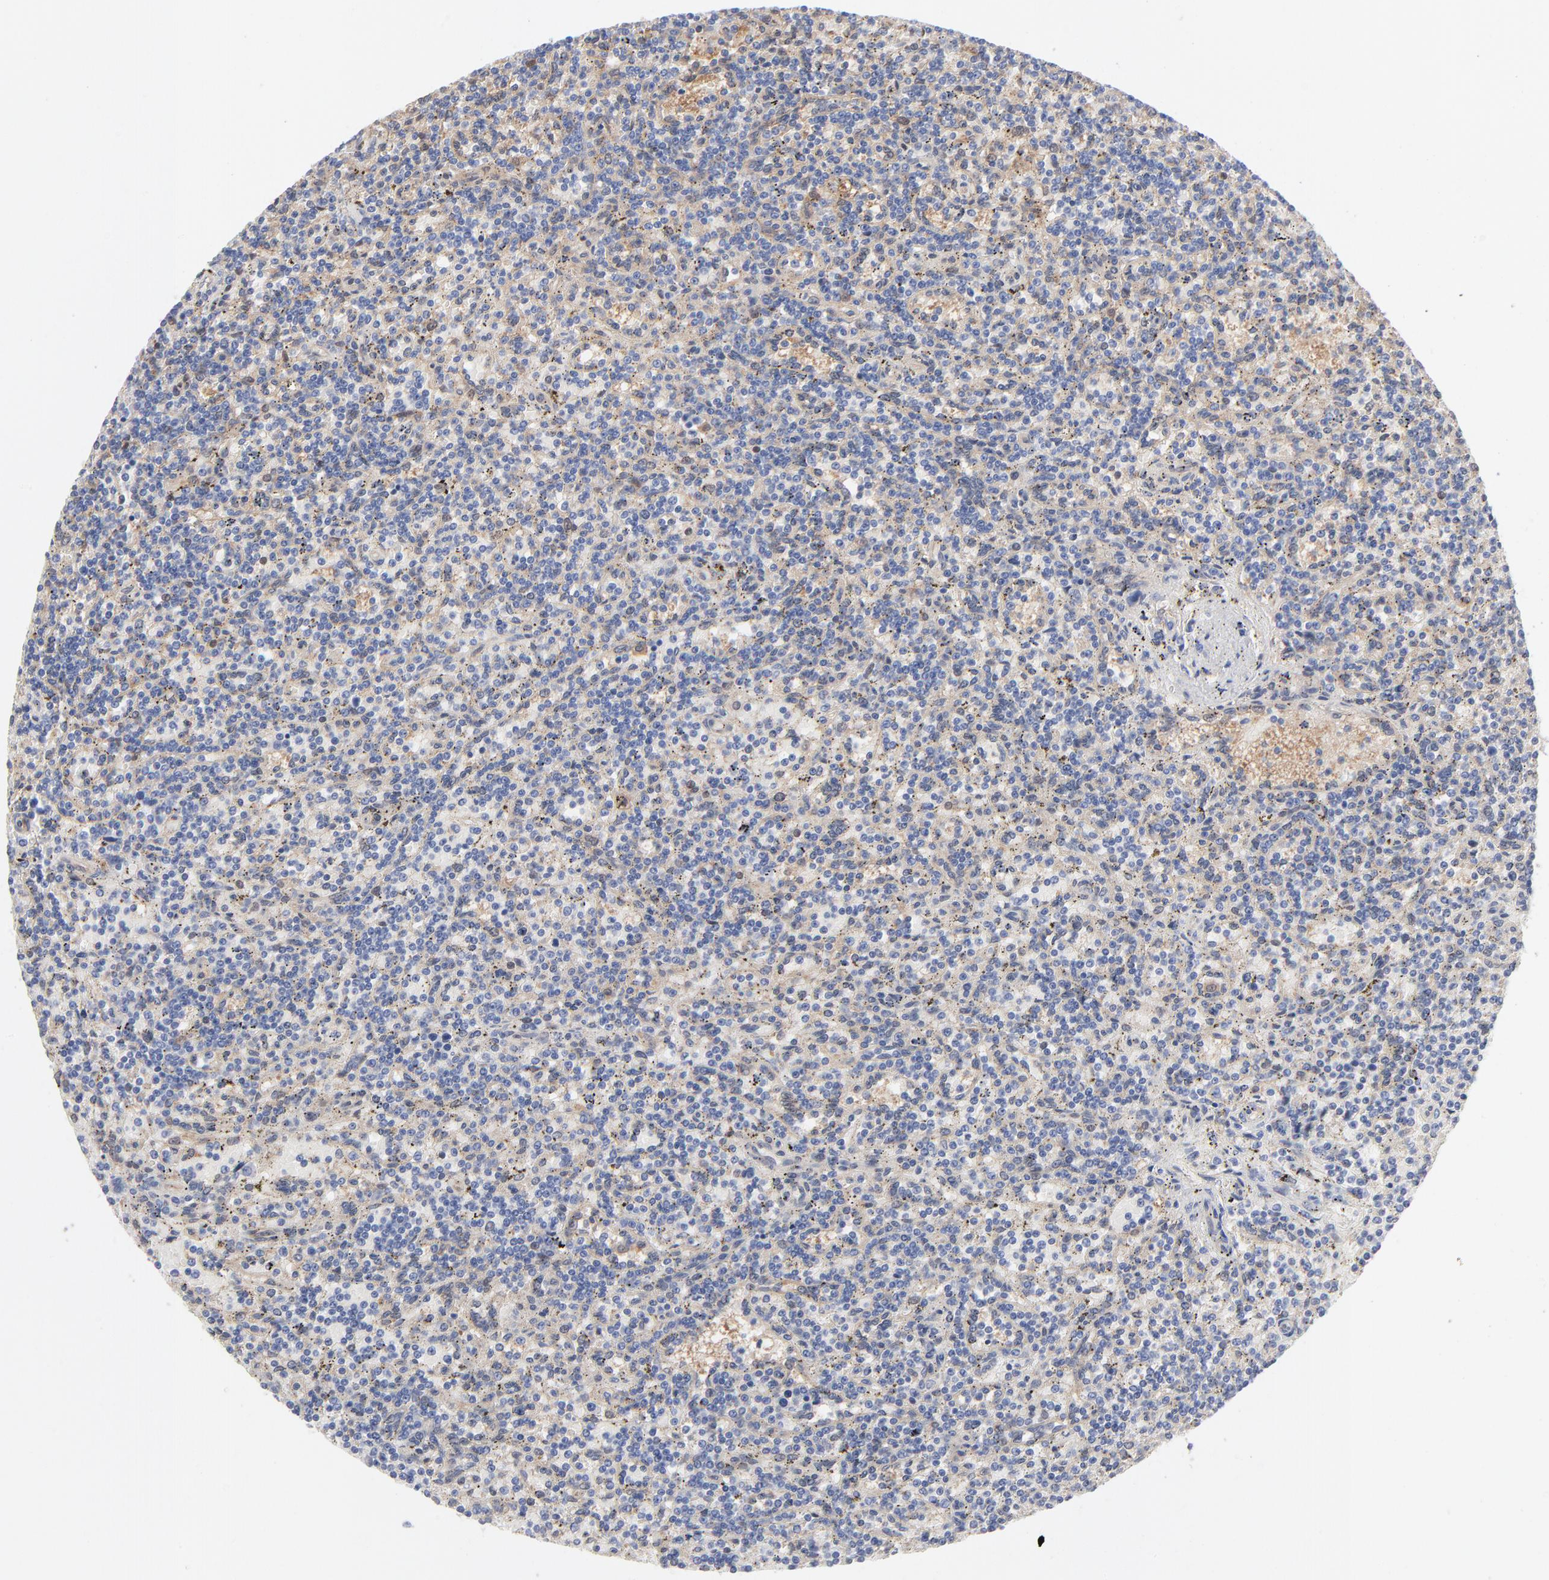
{"staining": {"intensity": "negative", "quantity": "none", "location": "none"}, "tissue": "lymphoma", "cell_type": "Tumor cells", "image_type": "cancer", "snomed": [{"axis": "morphology", "description": "Malignant lymphoma, non-Hodgkin's type, Low grade"}, {"axis": "topography", "description": "Spleen"}], "caption": "Immunohistochemical staining of human lymphoma displays no significant expression in tumor cells.", "gene": "ARRB1", "patient": {"sex": "male", "age": 73}}